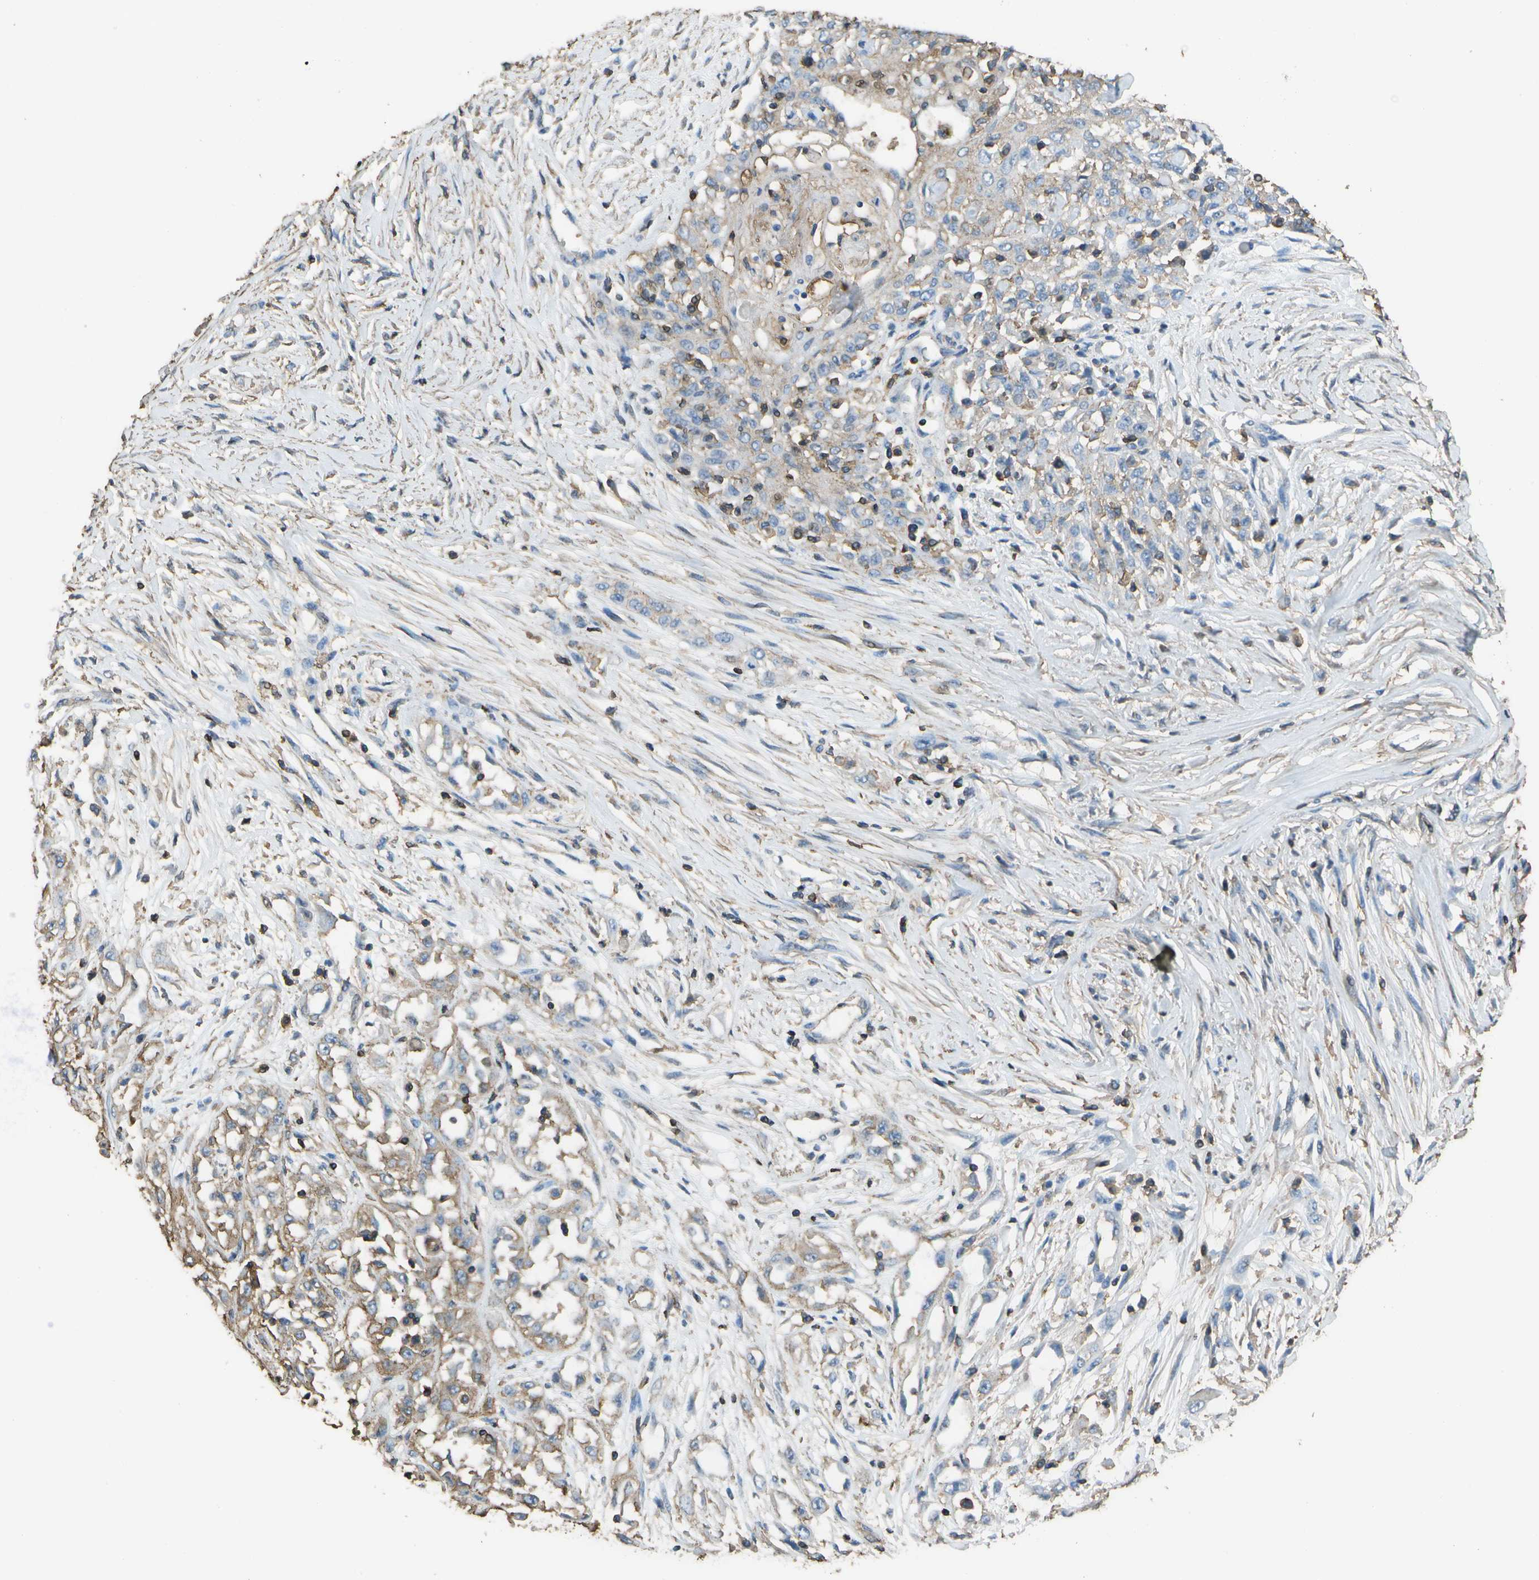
{"staining": {"intensity": "moderate", "quantity": ">75%", "location": "cytoplasmic/membranous"}, "tissue": "skin cancer", "cell_type": "Tumor cells", "image_type": "cancer", "snomed": [{"axis": "morphology", "description": "Squamous cell carcinoma, NOS"}, {"axis": "morphology", "description": "Squamous cell carcinoma, metastatic, NOS"}, {"axis": "topography", "description": "Skin"}, {"axis": "topography", "description": "Lymph node"}], "caption": "A brown stain highlights moderate cytoplasmic/membranous expression of a protein in human metastatic squamous cell carcinoma (skin) tumor cells.", "gene": "CYP4F11", "patient": {"sex": "male", "age": 75}}